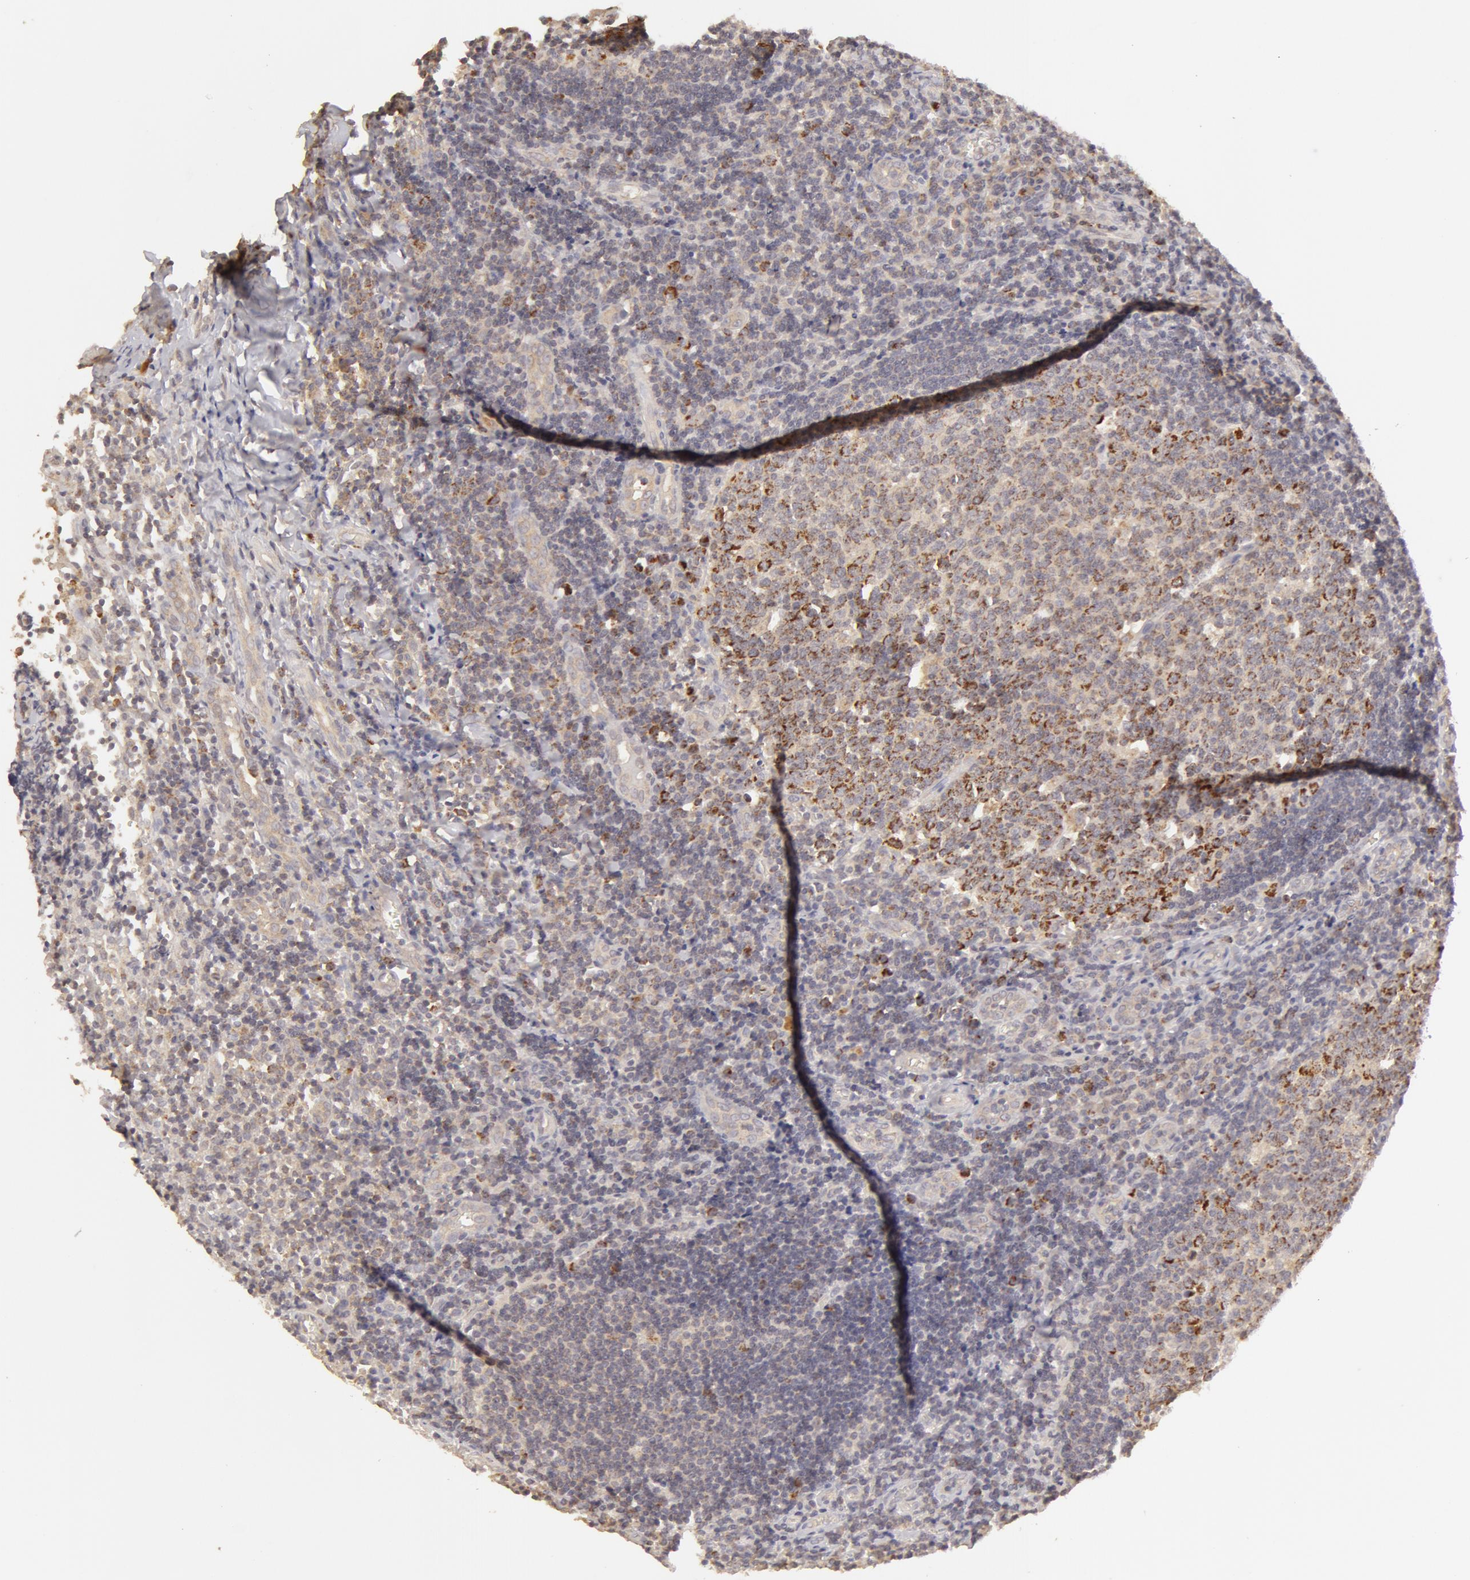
{"staining": {"intensity": "moderate", "quantity": "25%-75%", "location": "cytoplasmic/membranous"}, "tissue": "tonsil", "cell_type": "Germinal center cells", "image_type": "normal", "snomed": [{"axis": "morphology", "description": "Normal tissue, NOS"}, {"axis": "topography", "description": "Tonsil"}], "caption": "Germinal center cells exhibit medium levels of moderate cytoplasmic/membranous positivity in about 25%-75% of cells in unremarkable human tonsil.", "gene": "ADPRH", "patient": {"sex": "female", "age": 41}}